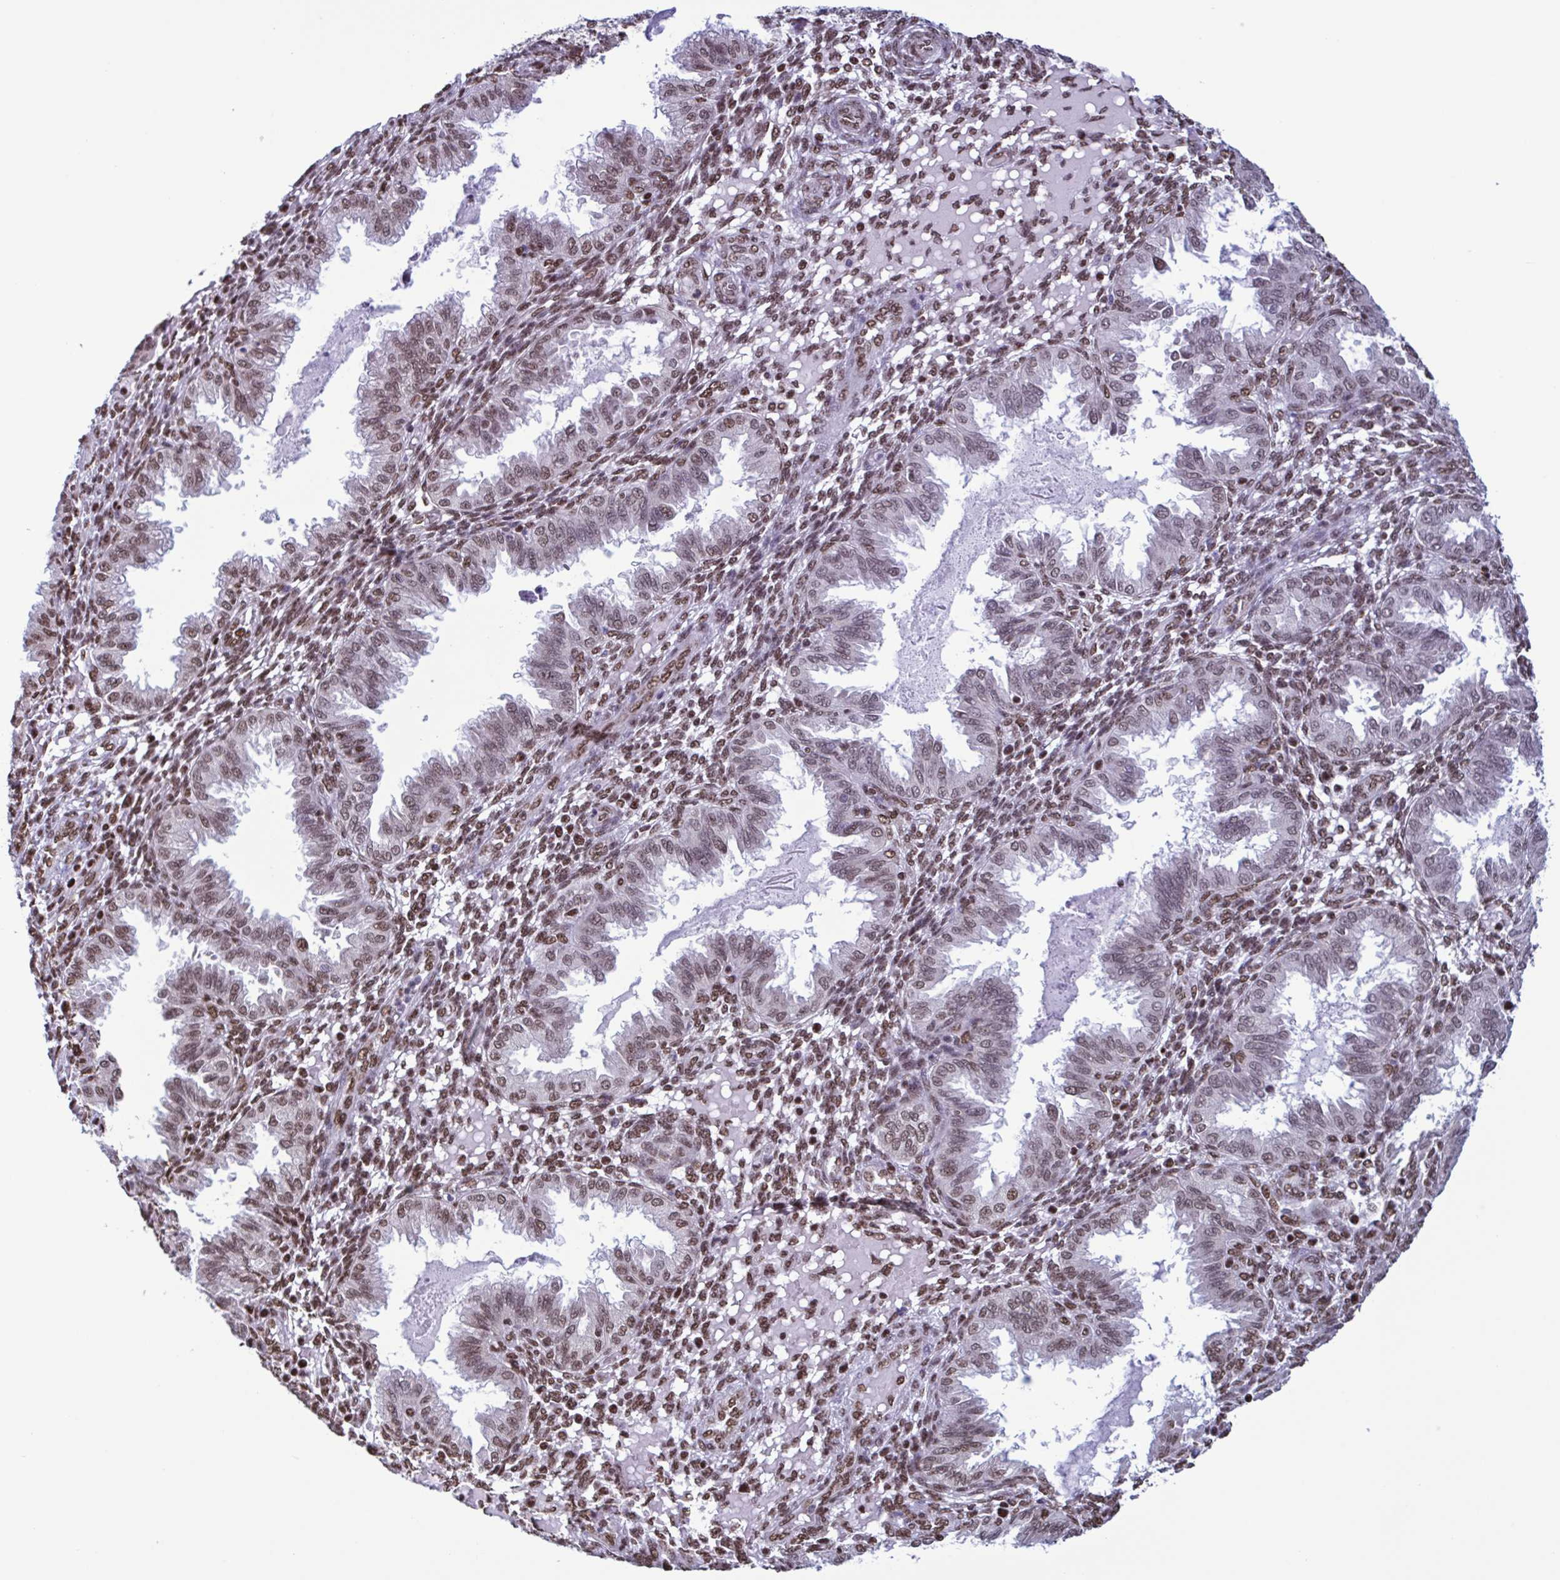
{"staining": {"intensity": "moderate", "quantity": ">75%", "location": "nuclear"}, "tissue": "endometrium", "cell_type": "Cells in endometrial stroma", "image_type": "normal", "snomed": [{"axis": "morphology", "description": "Normal tissue, NOS"}, {"axis": "topography", "description": "Endometrium"}], "caption": "Brown immunohistochemical staining in normal endometrium reveals moderate nuclear staining in about >75% of cells in endometrial stroma.", "gene": "TIMM21", "patient": {"sex": "female", "age": 33}}